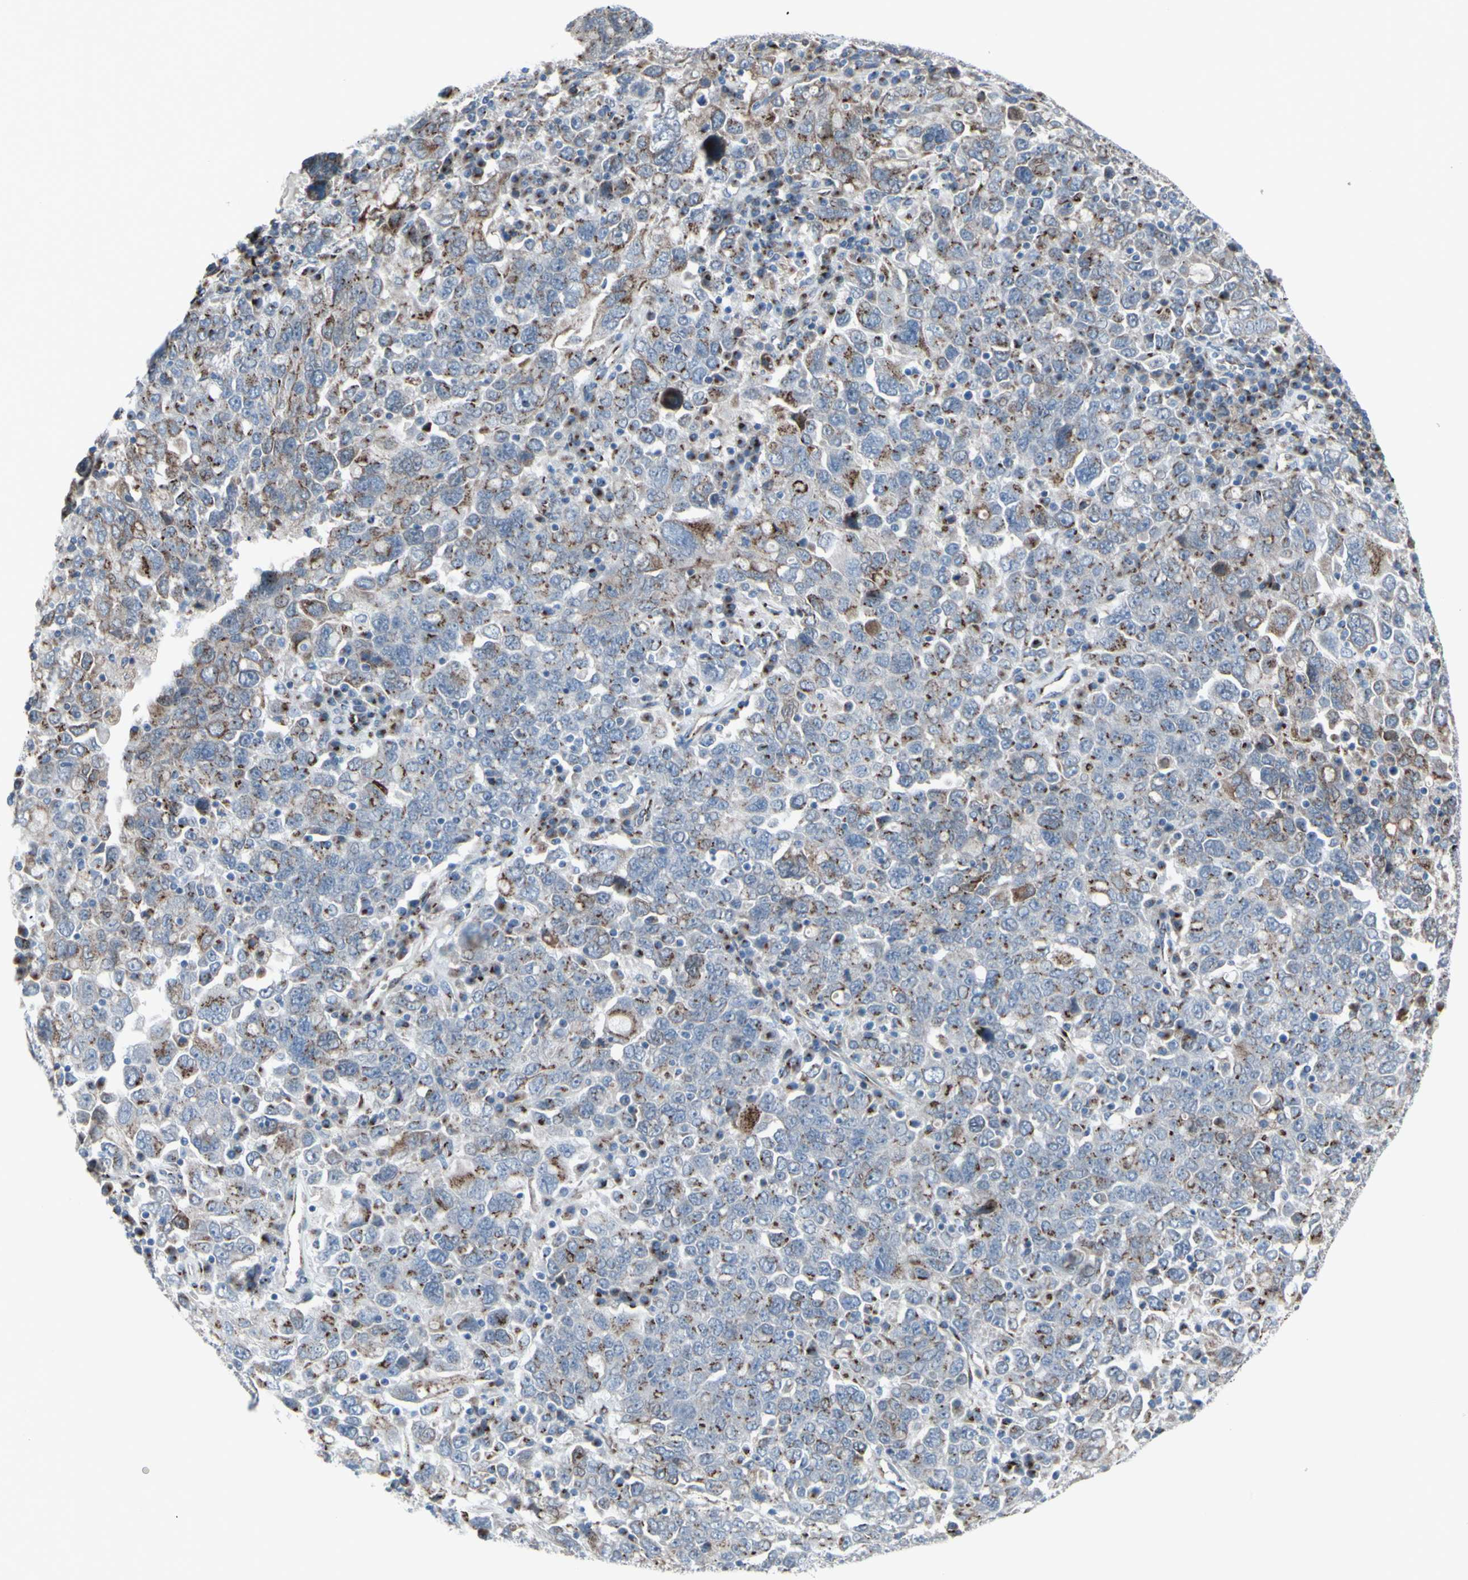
{"staining": {"intensity": "strong", "quantity": "25%-75%", "location": "cytoplasmic/membranous"}, "tissue": "ovarian cancer", "cell_type": "Tumor cells", "image_type": "cancer", "snomed": [{"axis": "morphology", "description": "Carcinoma, endometroid"}, {"axis": "topography", "description": "Ovary"}], "caption": "Ovarian cancer (endometroid carcinoma) stained with a protein marker demonstrates strong staining in tumor cells.", "gene": "GLG1", "patient": {"sex": "female", "age": 62}}